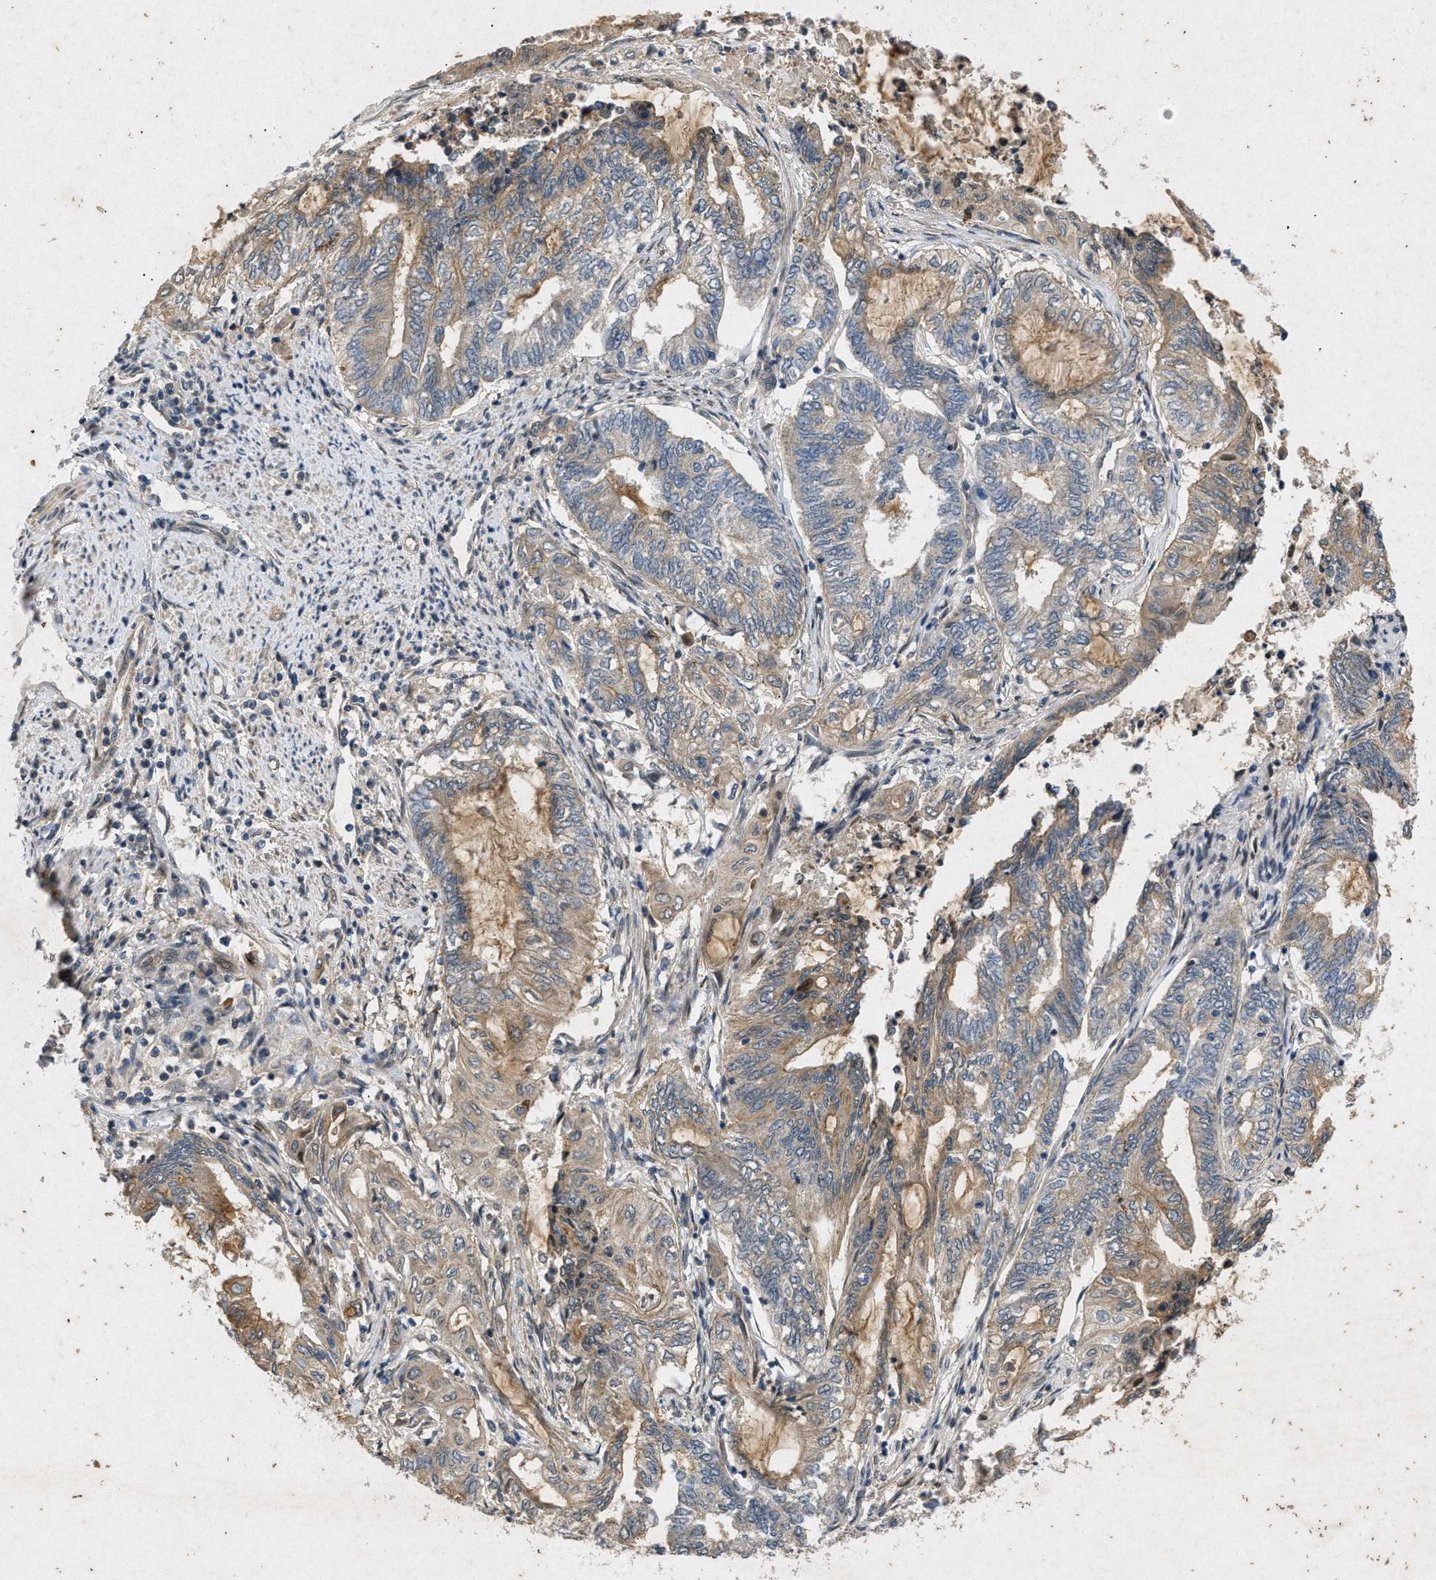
{"staining": {"intensity": "weak", "quantity": "25%-75%", "location": "cytoplasmic/membranous"}, "tissue": "endometrial cancer", "cell_type": "Tumor cells", "image_type": "cancer", "snomed": [{"axis": "morphology", "description": "Adenocarcinoma, NOS"}, {"axis": "topography", "description": "Uterus"}, {"axis": "topography", "description": "Endometrium"}], "caption": "Immunohistochemical staining of human endometrial adenocarcinoma shows low levels of weak cytoplasmic/membranous staining in about 25%-75% of tumor cells.", "gene": "PRKG2", "patient": {"sex": "female", "age": 70}}